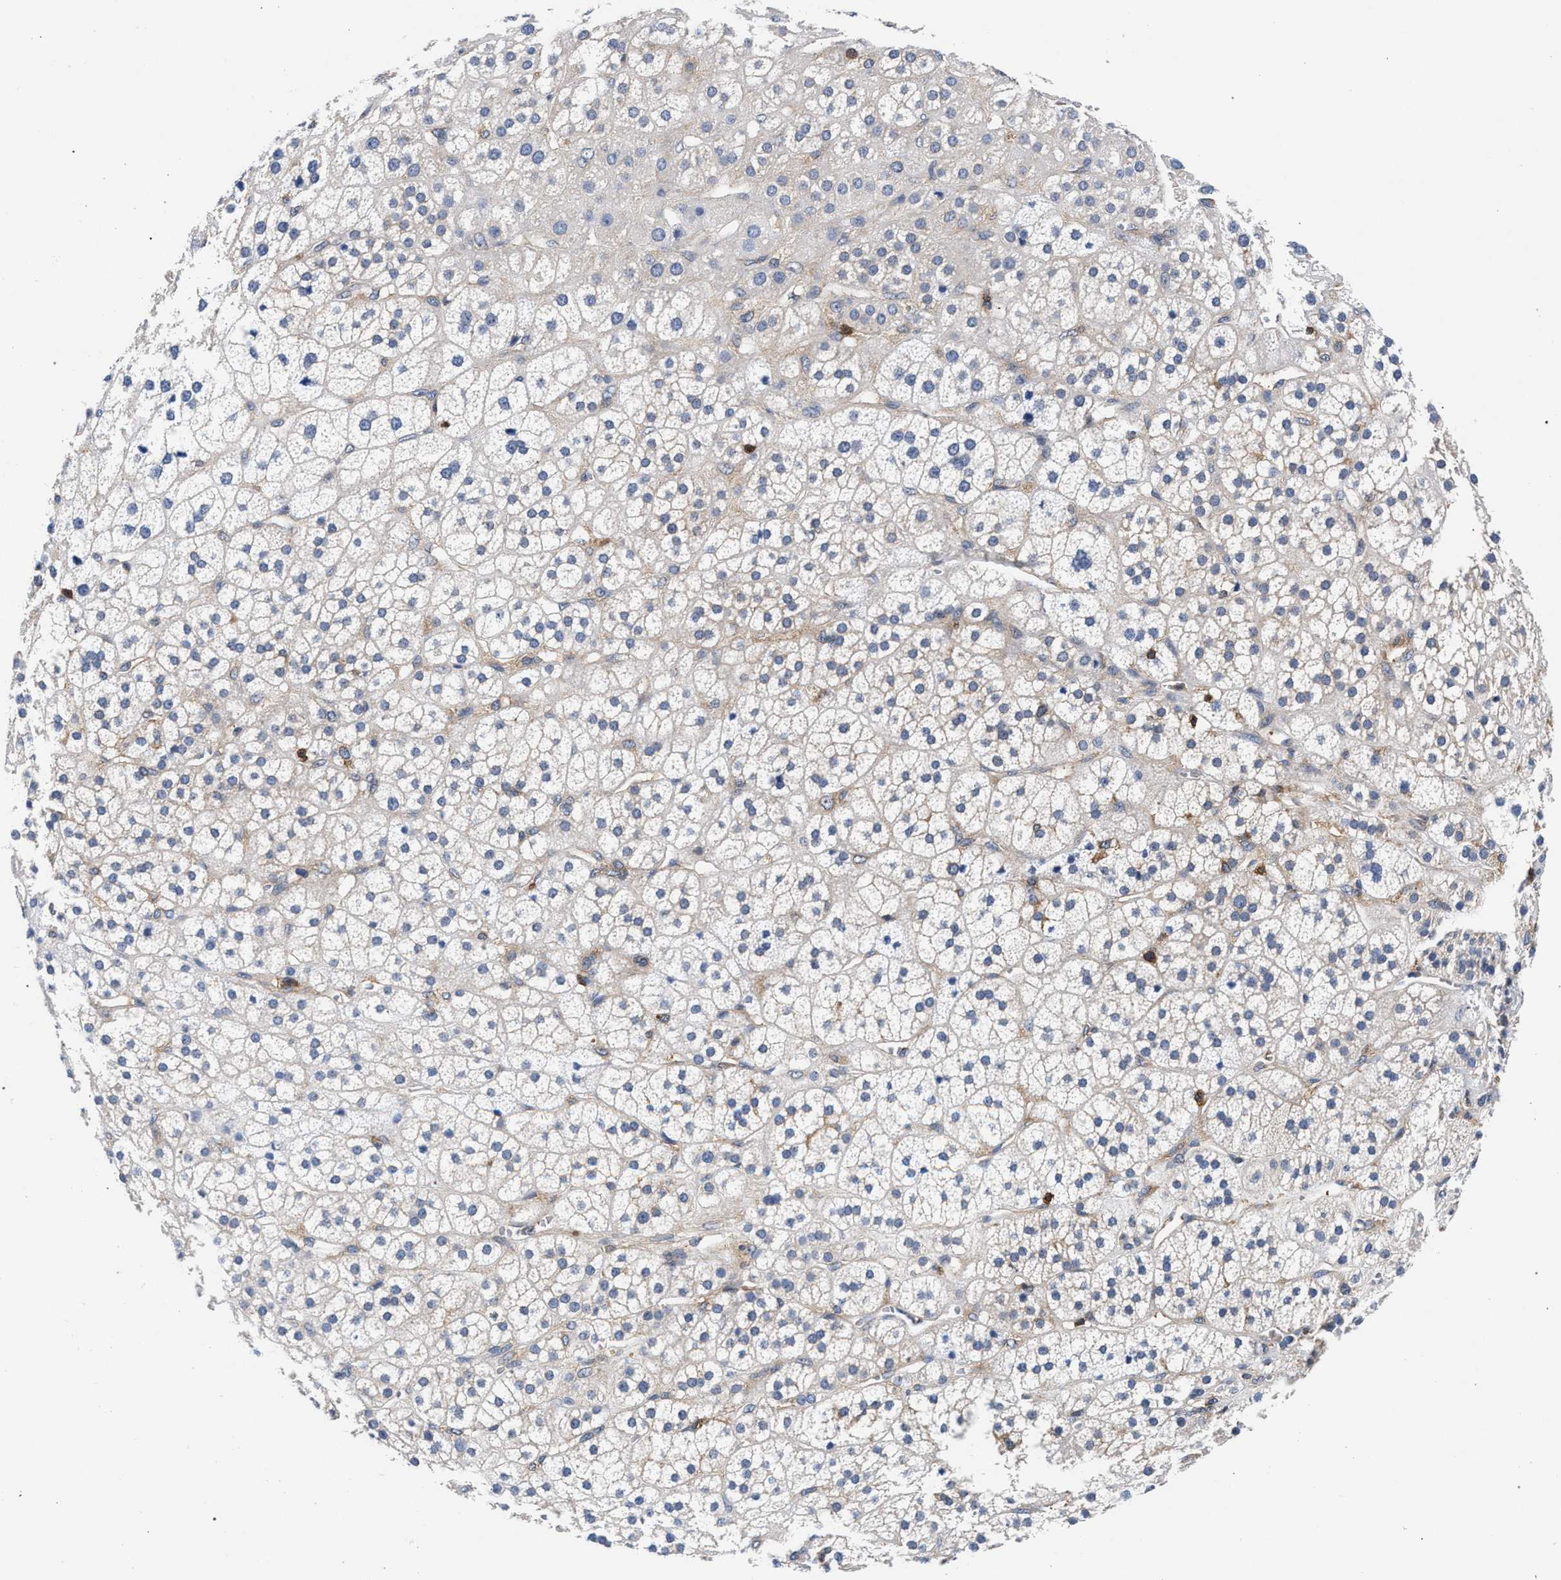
{"staining": {"intensity": "negative", "quantity": "none", "location": "none"}, "tissue": "adrenal gland", "cell_type": "Glandular cells", "image_type": "normal", "snomed": [{"axis": "morphology", "description": "Normal tissue, NOS"}, {"axis": "topography", "description": "Adrenal gland"}], "caption": "Histopathology image shows no significant protein positivity in glandular cells of normal adrenal gland.", "gene": "LASP1", "patient": {"sex": "male", "age": 56}}